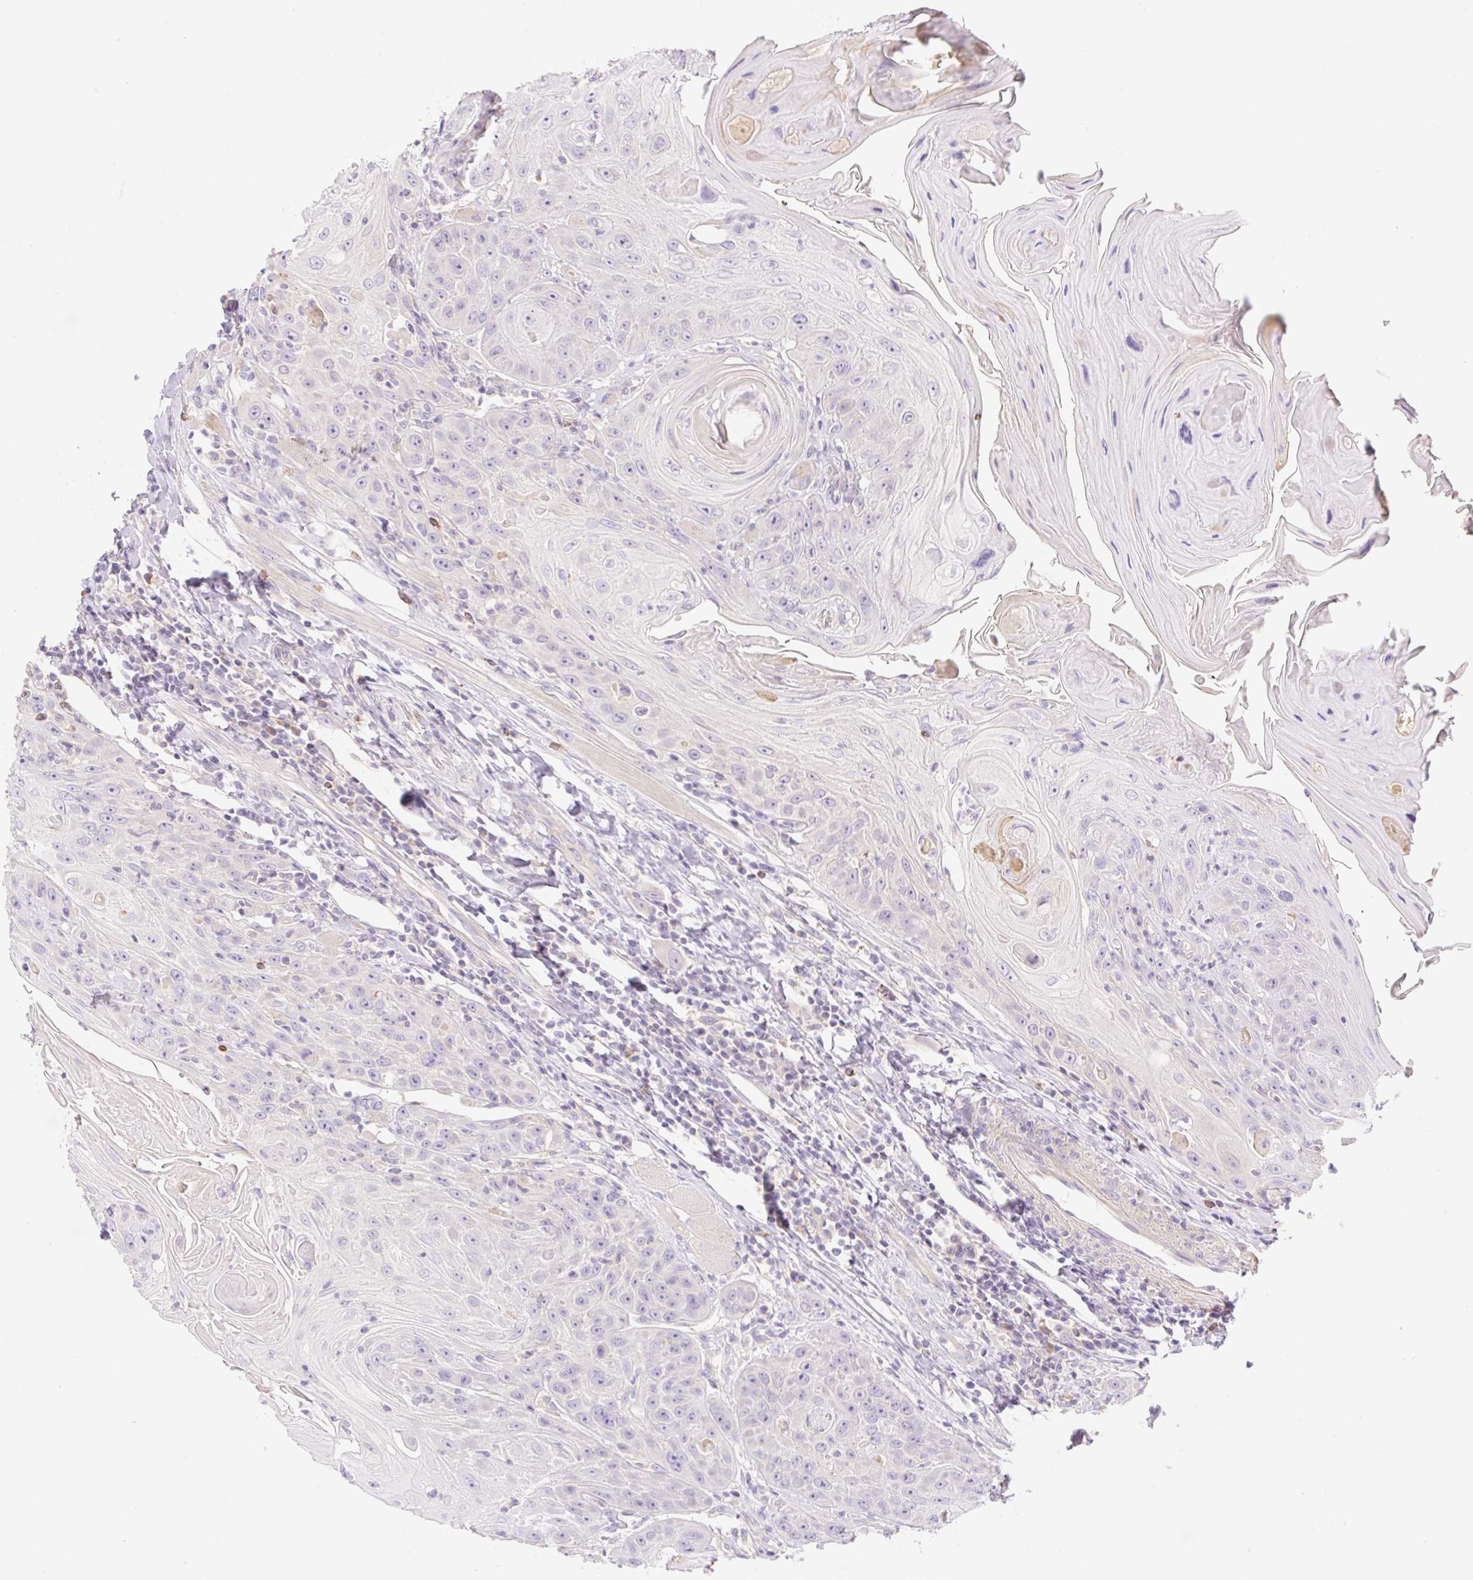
{"staining": {"intensity": "negative", "quantity": "none", "location": "none"}, "tissue": "head and neck cancer", "cell_type": "Tumor cells", "image_type": "cancer", "snomed": [{"axis": "morphology", "description": "Squamous cell carcinoma, NOS"}, {"axis": "topography", "description": "Head-Neck"}], "caption": "Squamous cell carcinoma (head and neck) stained for a protein using IHC demonstrates no positivity tumor cells.", "gene": "DENND5A", "patient": {"sex": "female", "age": 59}}